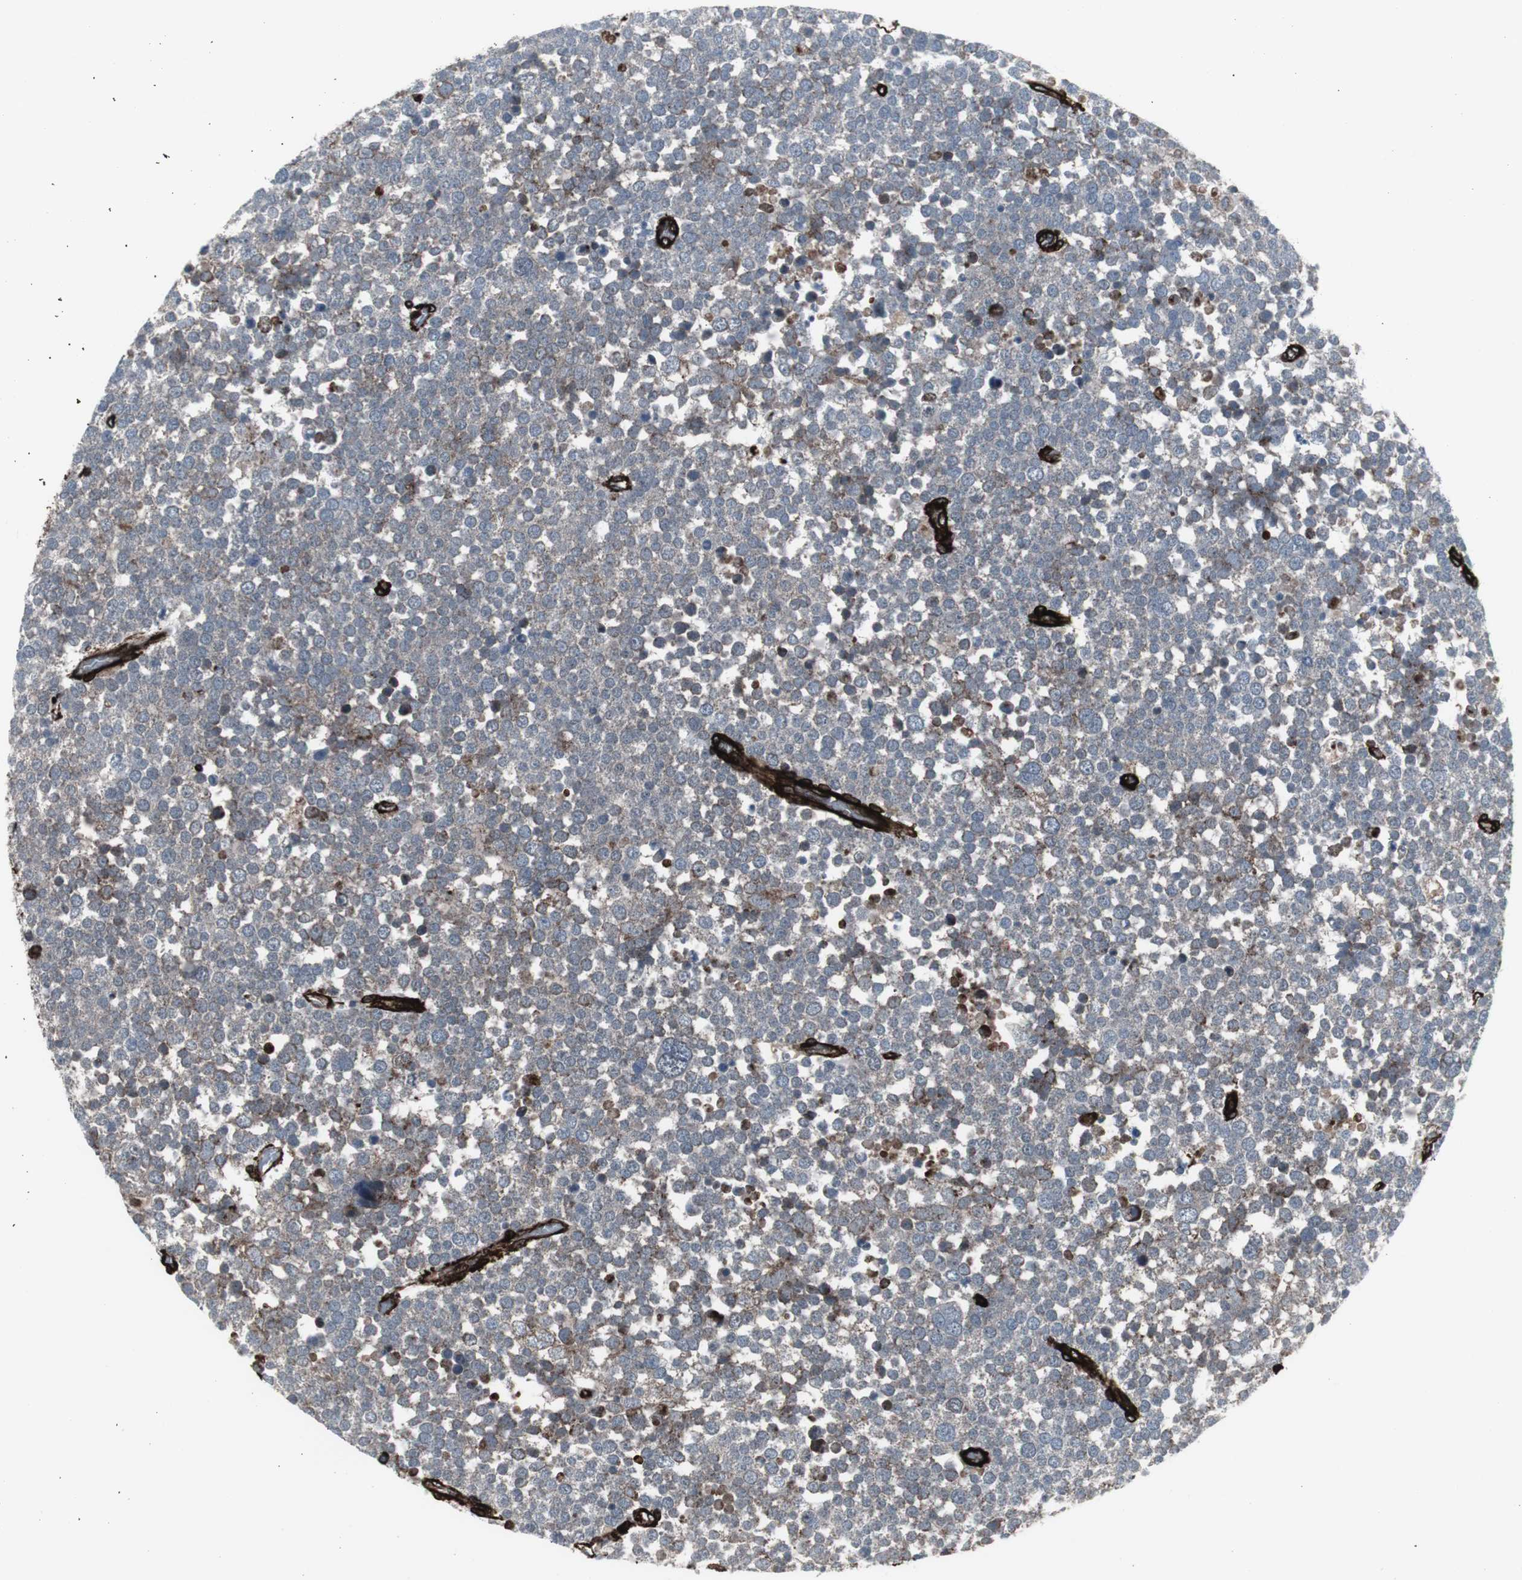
{"staining": {"intensity": "moderate", "quantity": "<25%", "location": "cytoplasmic/membranous"}, "tissue": "testis cancer", "cell_type": "Tumor cells", "image_type": "cancer", "snomed": [{"axis": "morphology", "description": "Seminoma, NOS"}, {"axis": "topography", "description": "Testis"}], "caption": "DAB (3,3'-diaminobenzidine) immunohistochemical staining of seminoma (testis) demonstrates moderate cytoplasmic/membranous protein positivity in about <25% of tumor cells.", "gene": "PDGFA", "patient": {"sex": "male", "age": 71}}